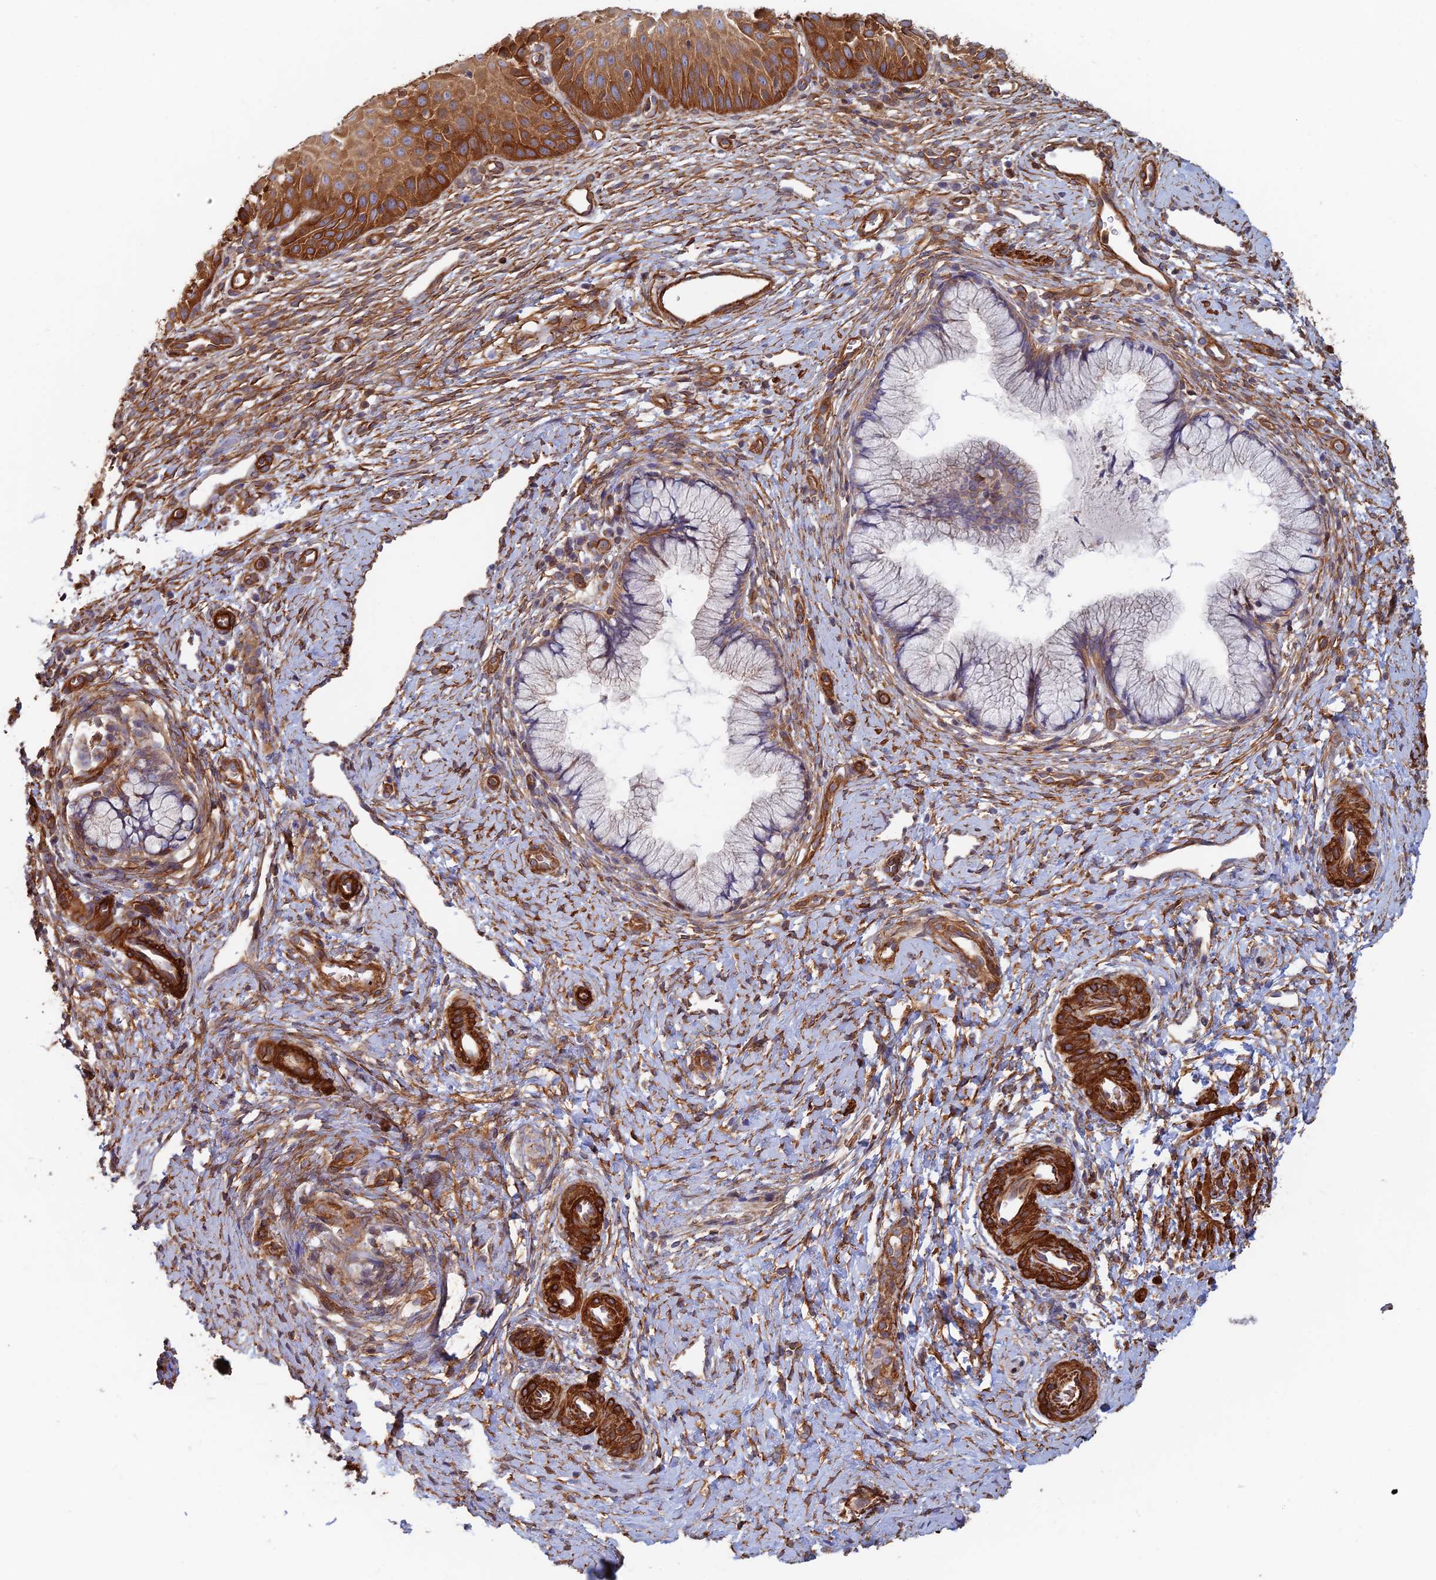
{"staining": {"intensity": "moderate", "quantity": "<25%", "location": "cytoplasmic/membranous"}, "tissue": "cervix", "cell_type": "Glandular cells", "image_type": "normal", "snomed": [{"axis": "morphology", "description": "Normal tissue, NOS"}, {"axis": "topography", "description": "Cervix"}], "caption": "Protein expression analysis of unremarkable human cervix reveals moderate cytoplasmic/membranous staining in approximately <25% of glandular cells. (DAB IHC with brightfield microscopy, high magnification).", "gene": "PAK4", "patient": {"sex": "female", "age": 36}}